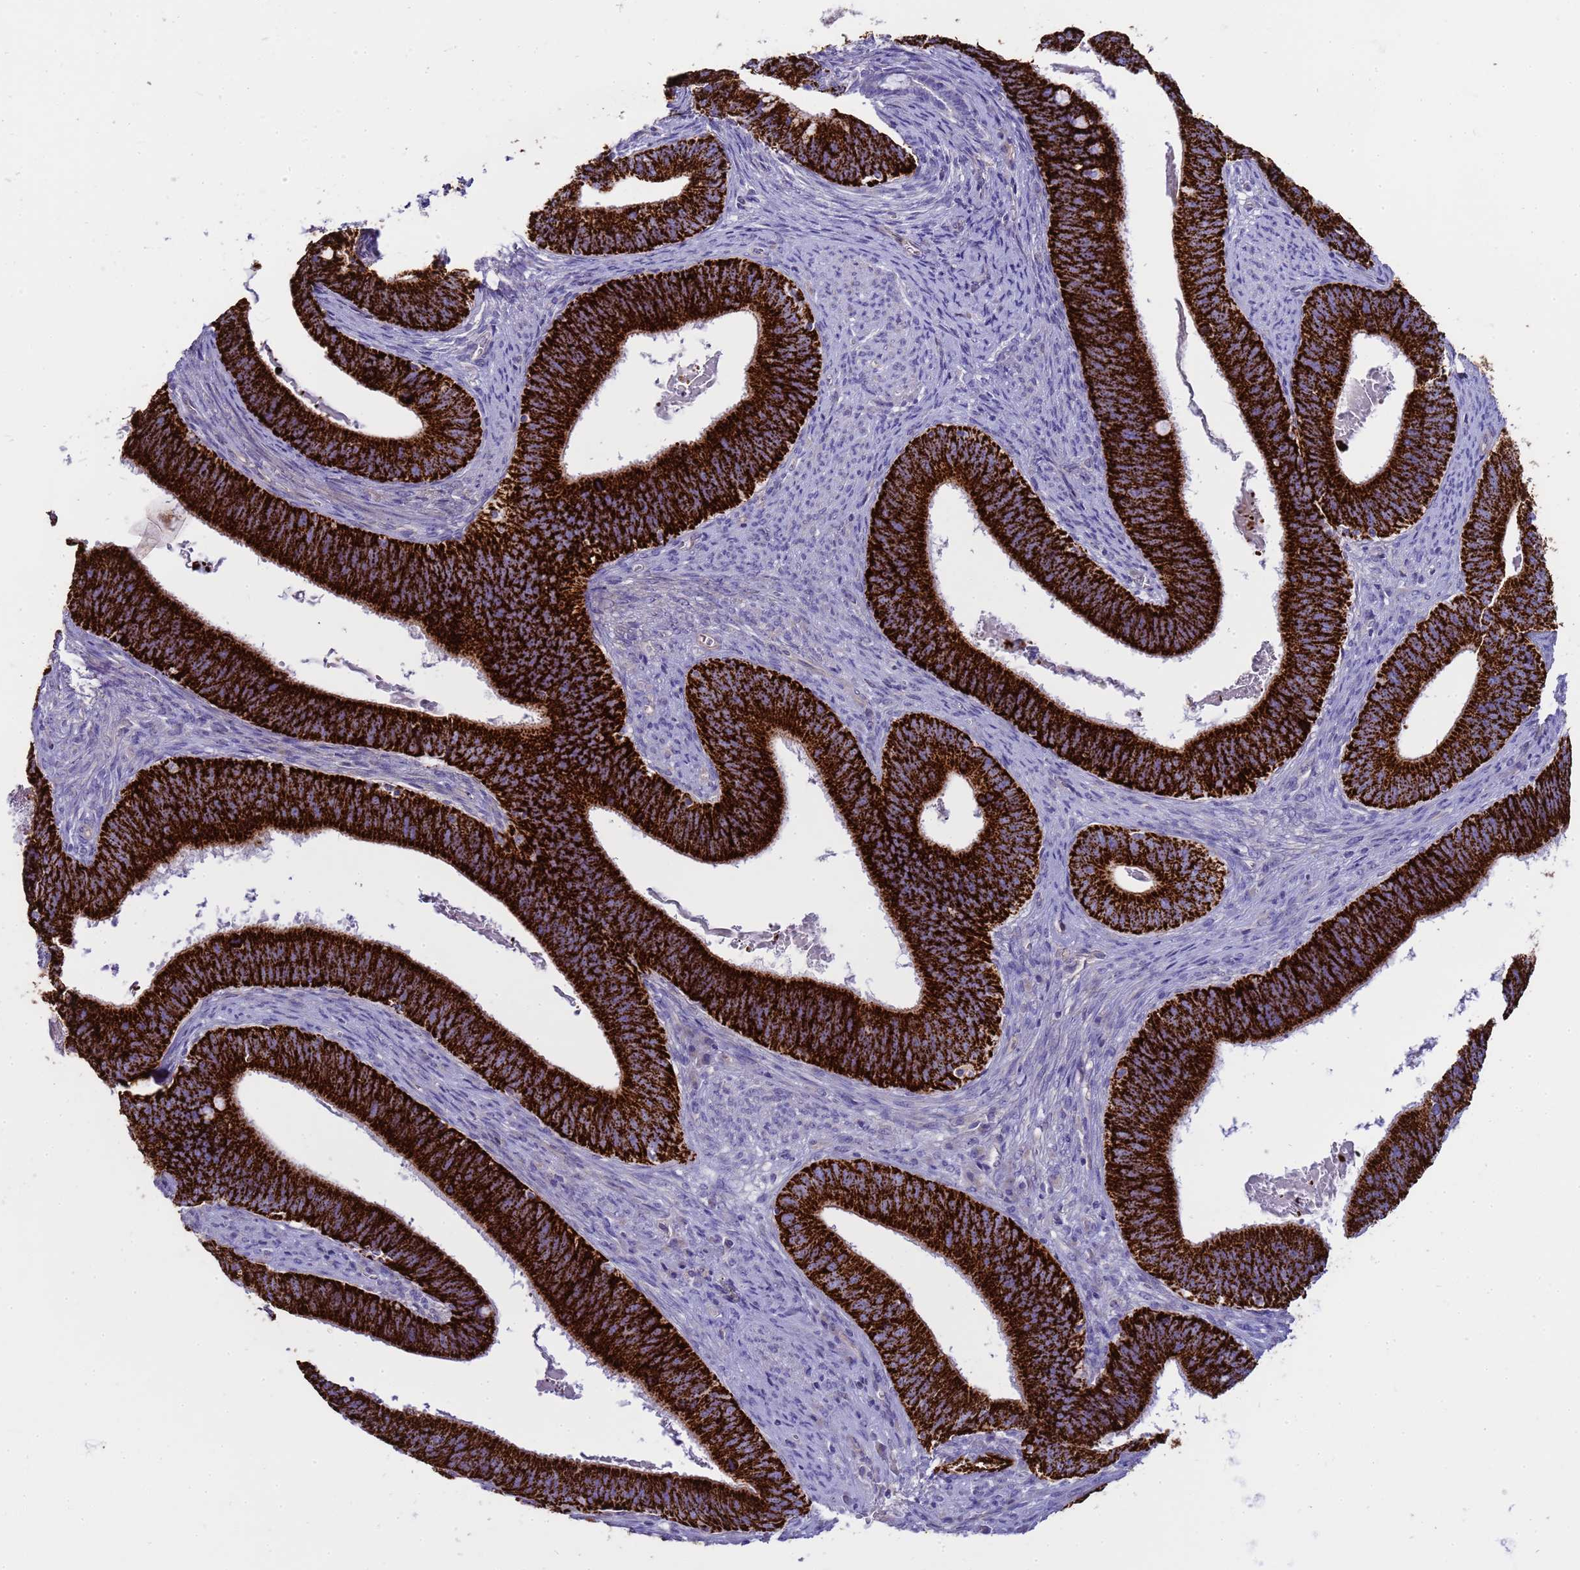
{"staining": {"intensity": "strong", "quantity": ">75%", "location": "cytoplasmic/membranous"}, "tissue": "cervical cancer", "cell_type": "Tumor cells", "image_type": "cancer", "snomed": [{"axis": "morphology", "description": "Adenocarcinoma, NOS"}, {"axis": "topography", "description": "Cervix"}], "caption": "Cervical cancer (adenocarcinoma) stained with IHC demonstrates strong cytoplasmic/membranous positivity in approximately >75% of tumor cells.", "gene": "RIPPLY2", "patient": {"sex": "female", "age": 42}}